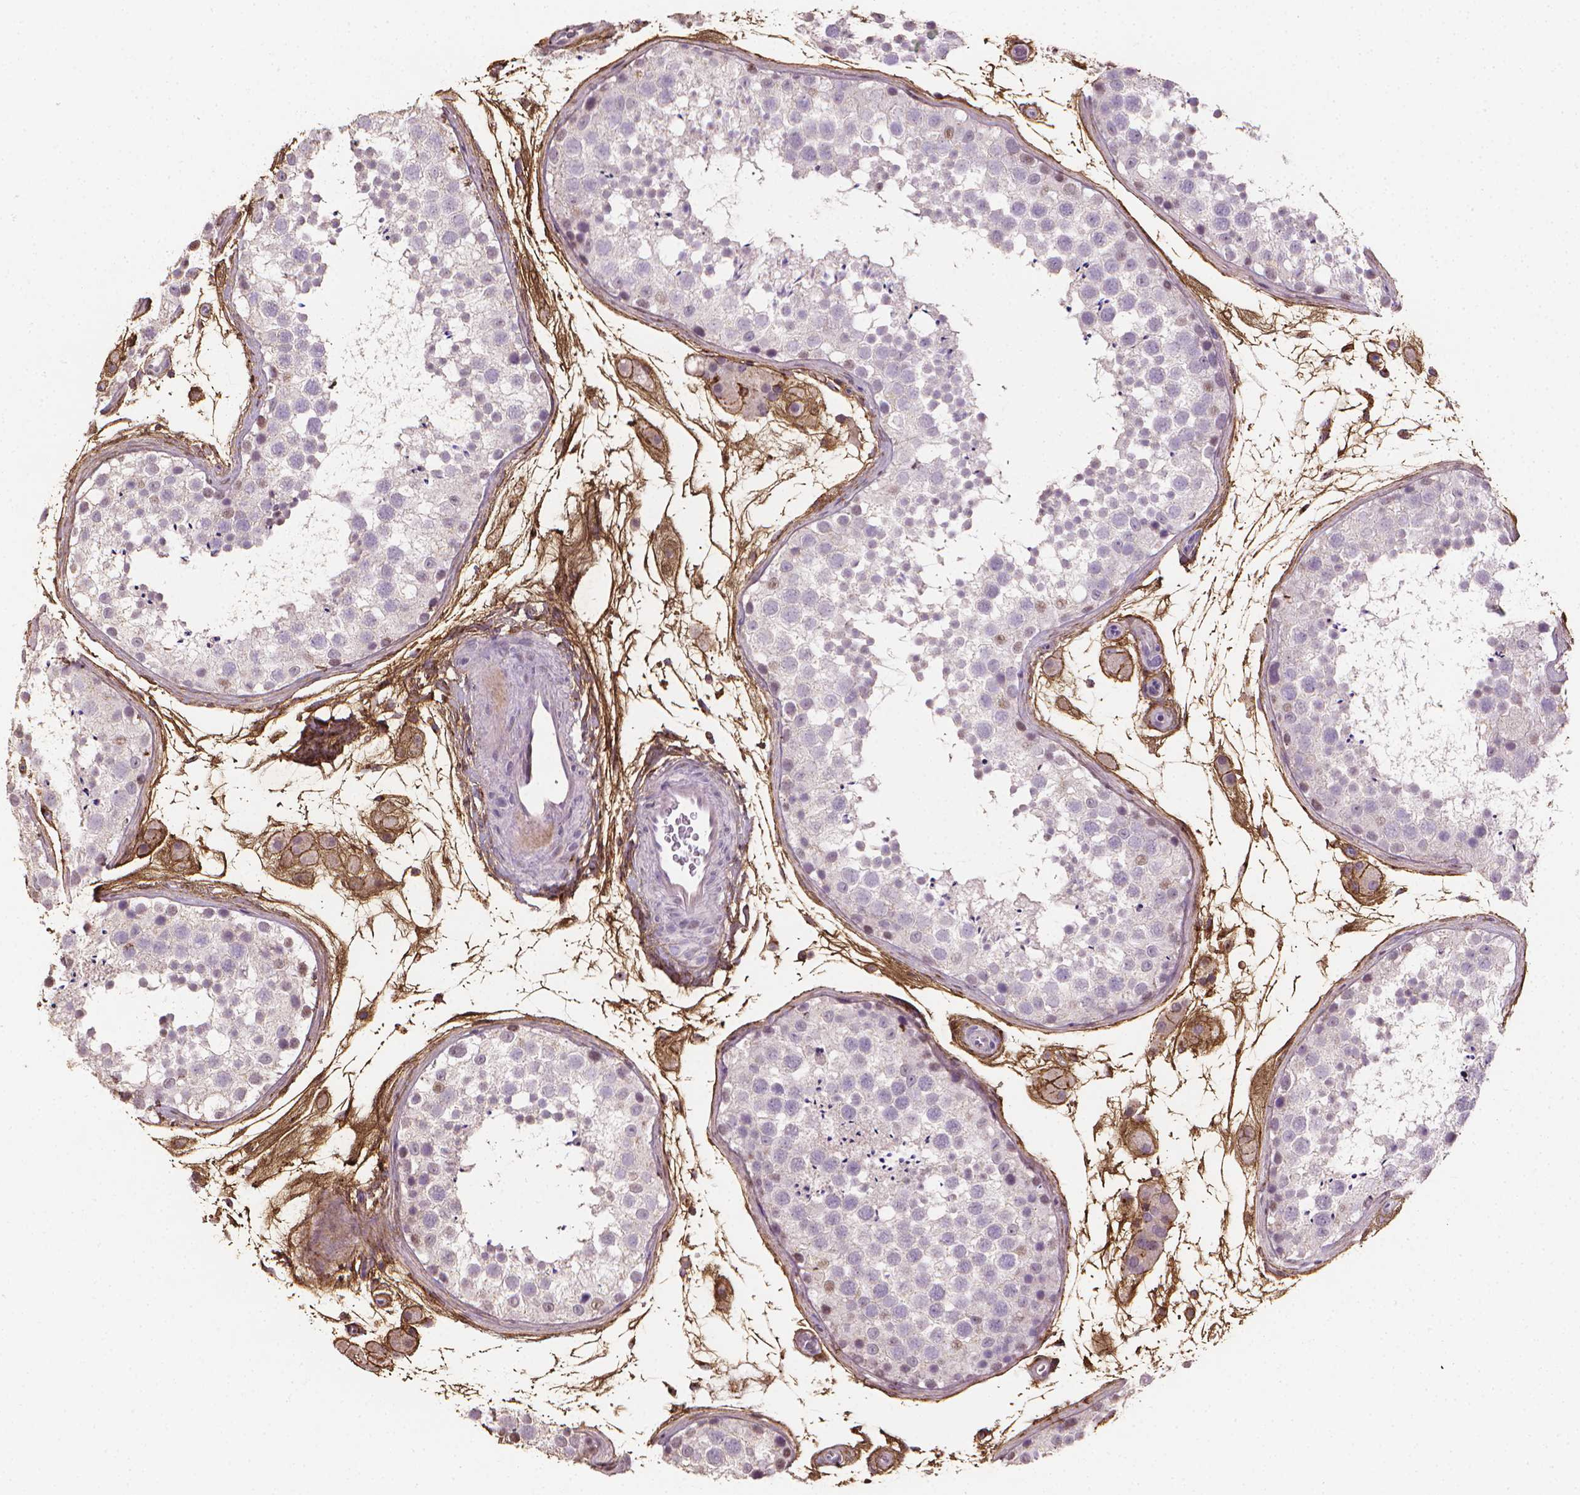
{"staining": {"intensity": "negative", "quantity": "none", "location": "none"}, "tissue": "testis", "cell_type": "Cells in seminiferous ducts", "image_type": "normal", "snomed": [{"axis": "morphology", "description": "Normal tissue, NOS"}, {"axis": "topography", "description": "Testis"}], "caption": "Immunohistochemistry (IHC) image of unremarkable human testis stained for a protein (brown), which exhibits no positivity in cells in seminiferous ducts.", "gene": "DCN", "patient": {"sex": "male", "age": 41}}